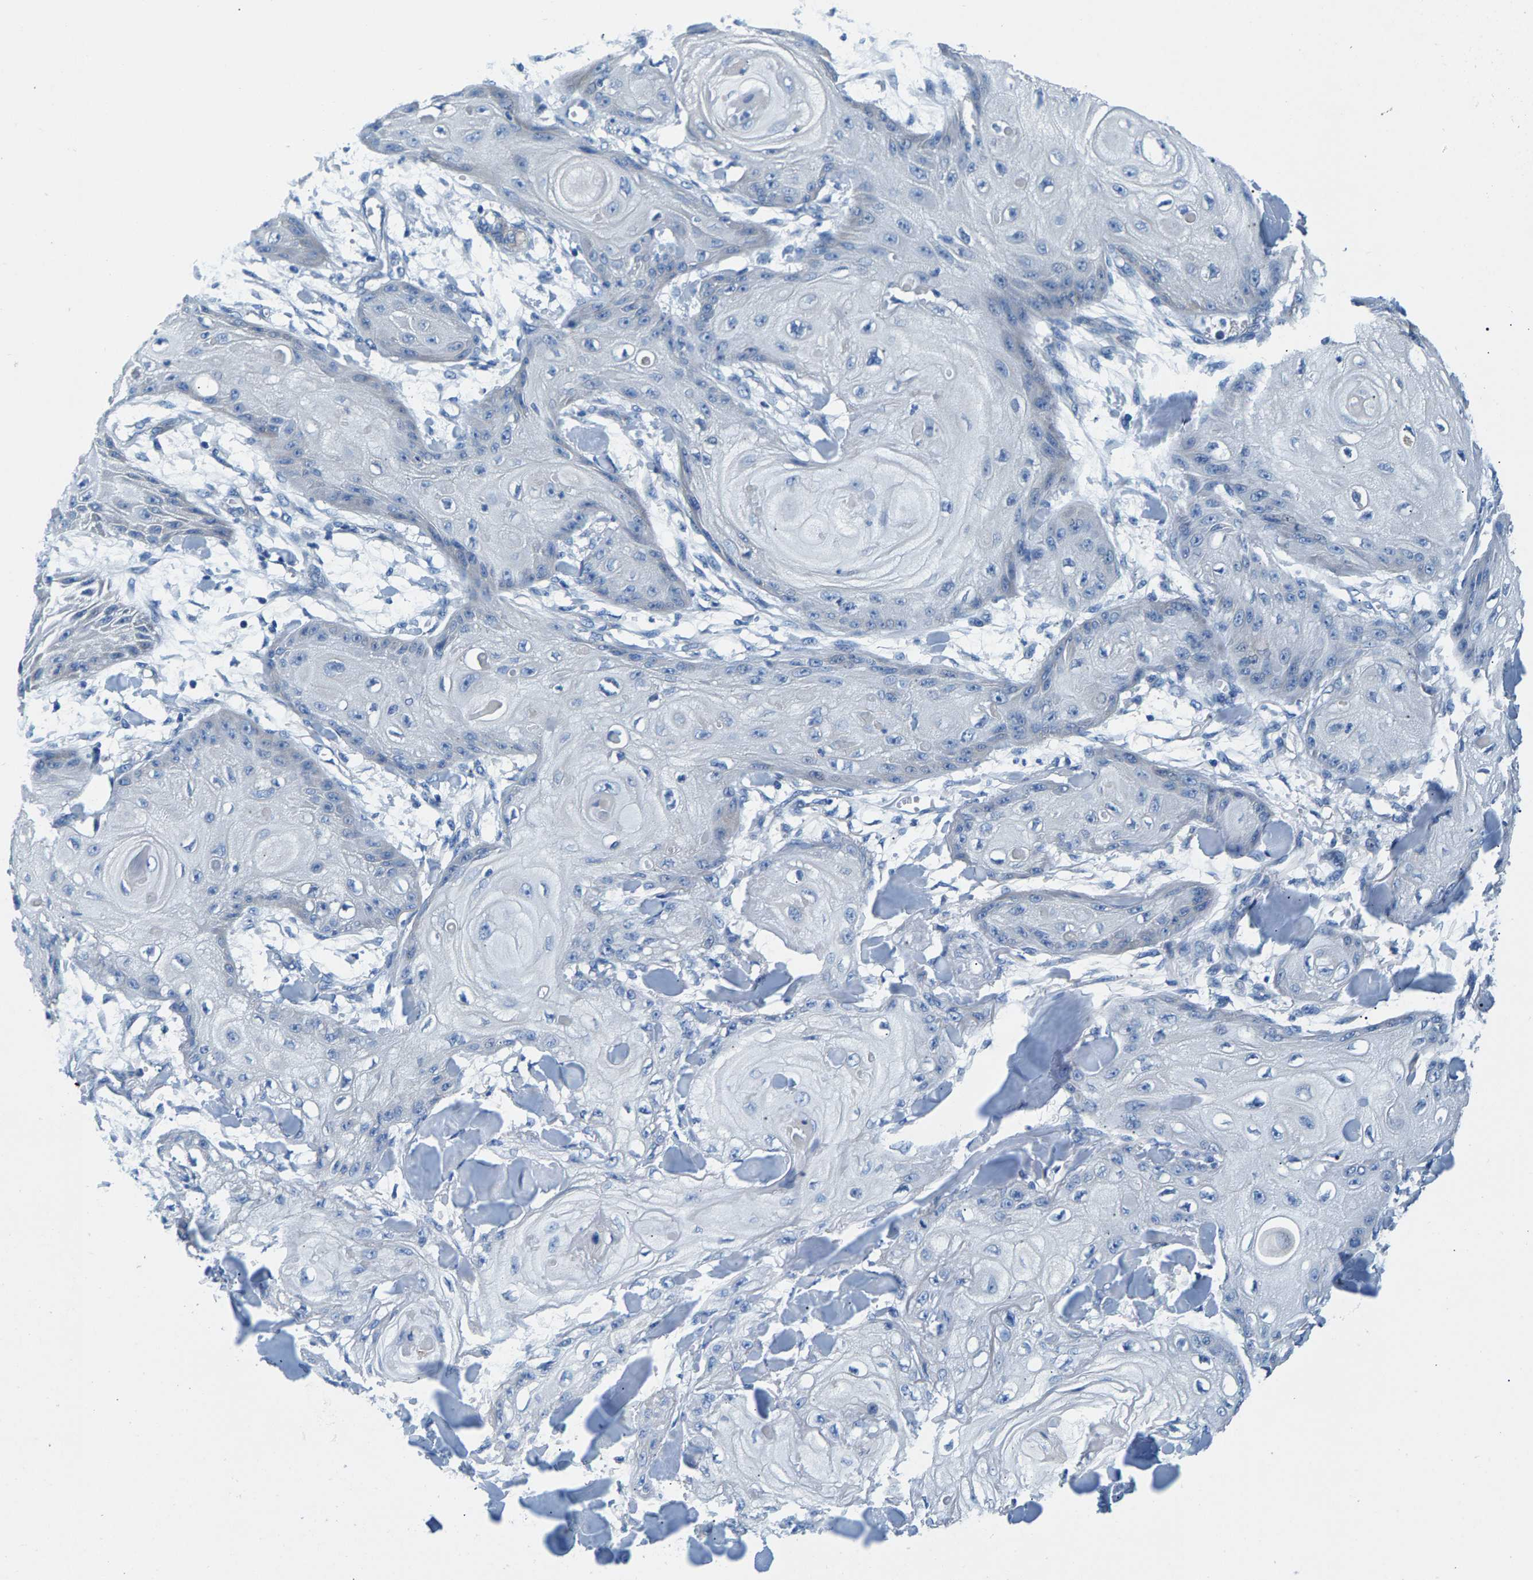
{"staining": {"intensity": "negative", "quantity": "none", "location": "none"}, "tissue": "skin cancer", "cell_type": "Tumor cells", "image_type": "cancer", "snomed": [{"axis": "morphology", "description": "Squamous cell carcinoma, NOS"}, {"axis": "topography", "description": "Skin"}], "caption": "A high-resolution micrograph shows immunohistochemistry (IHC) staining of skin cancer, which displays no significant expression in tumor cells.", "gene": "CDRT4", "patient": {"sex": "male", "age": 74}}